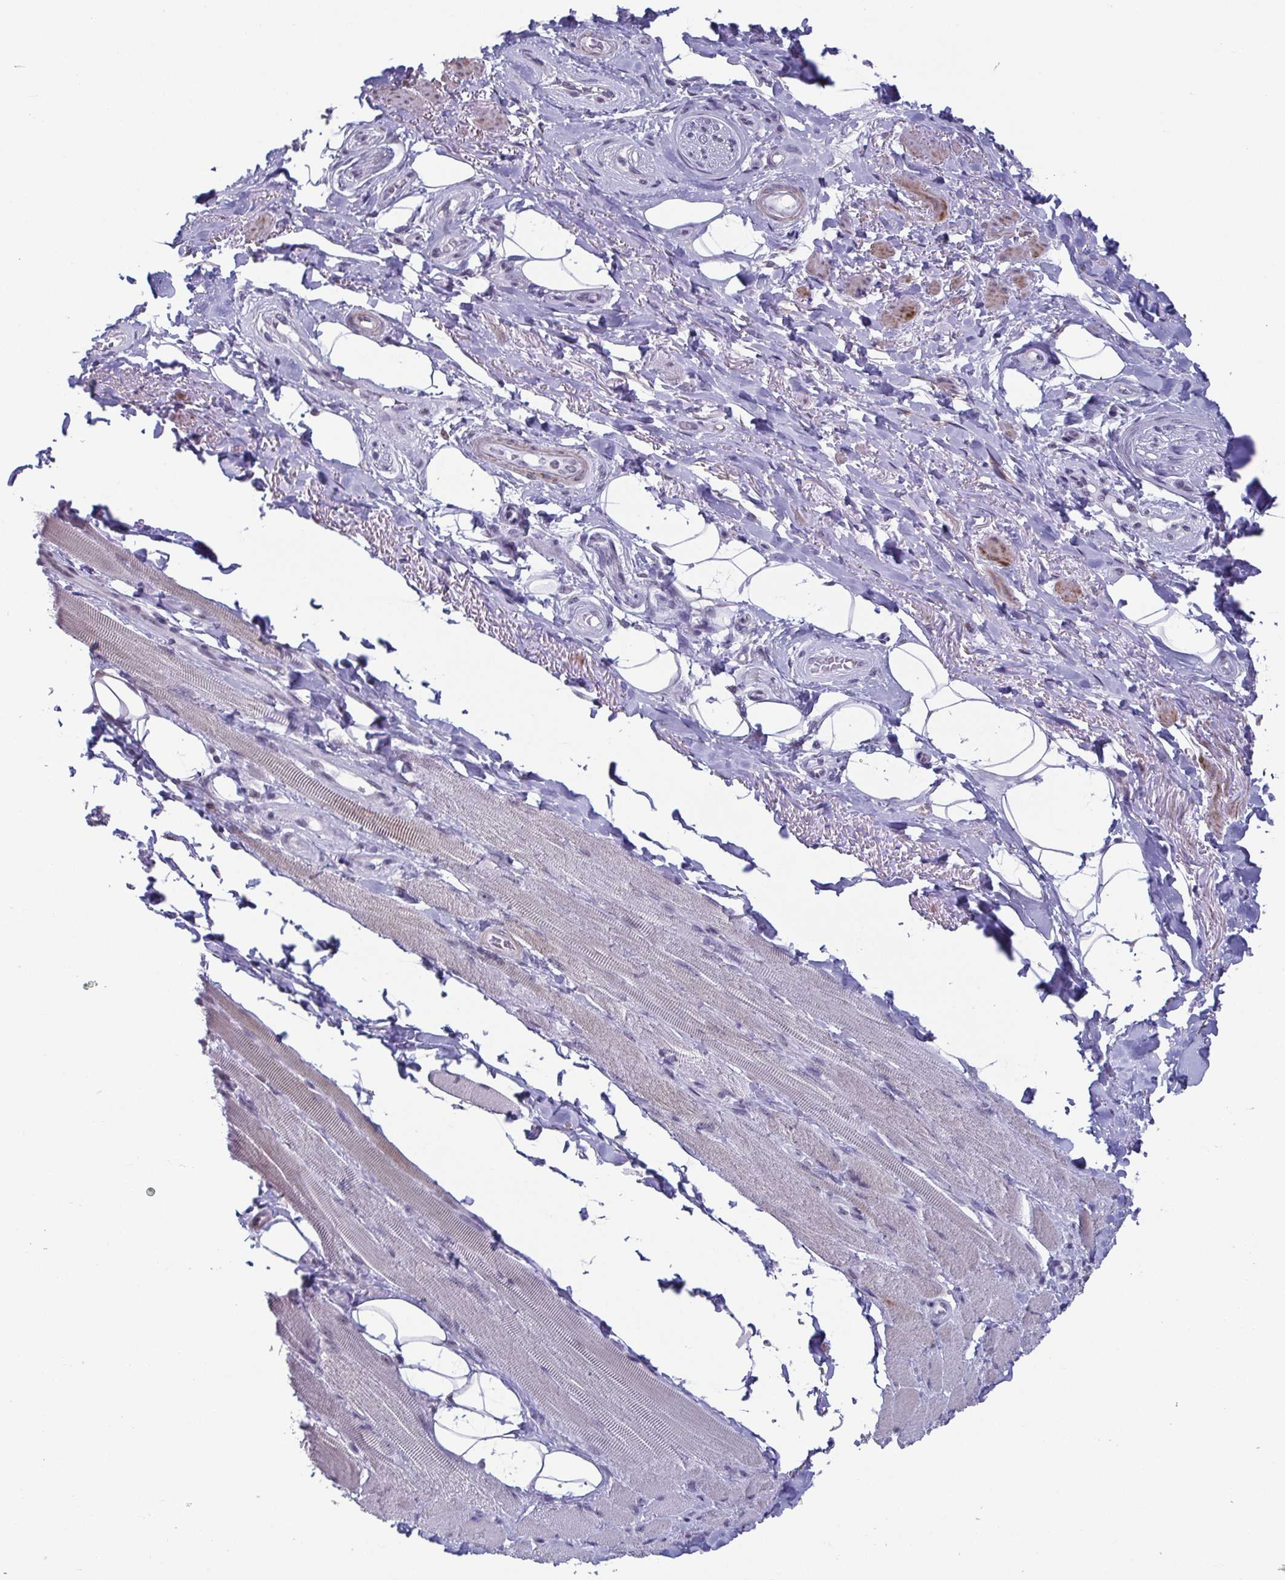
{"staining": {"intensity": "negative", "quantity": "none", "location": "none"}, "tissue": "adipose tissue", "cell_type": "Adipocytes", "image_type": "normal", "snomed": [{"axis": "morphology", "description": "Normal tissue, NOS"}, {"axis": "topography", "description": "Anal"}, {"axis": "topography", "description": "Peripheral nerve tissue"}], "caption": "IHC histopathology image of unremarkable adipose tissue: adipose tissue stained with DAB reveals no significant protein positivity in adipocytes.", "gene": "TMEM92", "patient": {"sex": "male", "age": 53}}